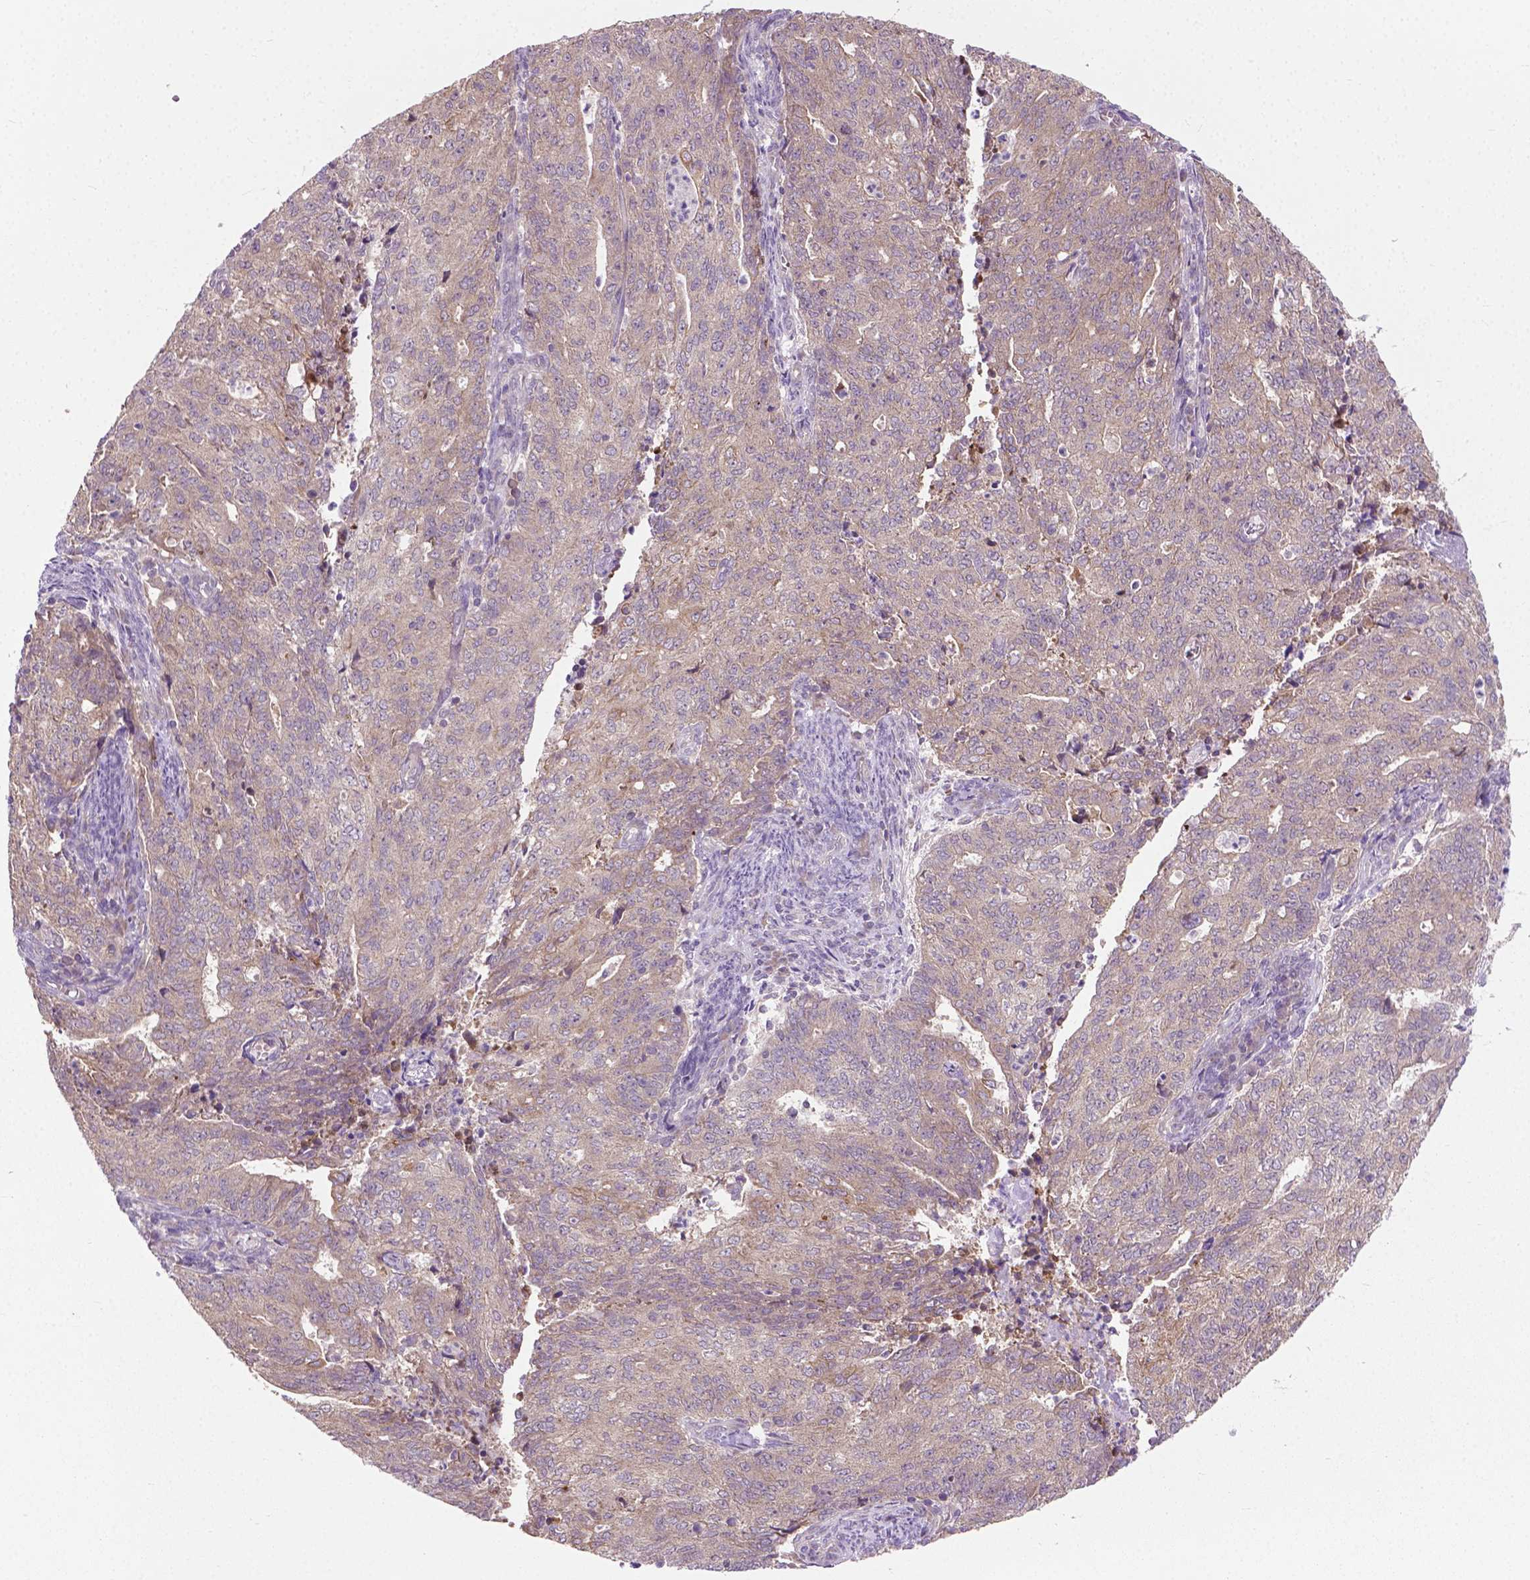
{"staining": {"intensity": "weak", "quantity": "<25%", "location": "cytoplasmic/membranous"}, "tissue": "endometrial cancer", "cell_type": "Tumor cells", "image_type": "cancer", "snomed": [{"axis": "morphology", "description": "Adenocarcinoma, NOS"}, {"axis": "topography", "description": "Endometrium"}], "caption": "Adenocarcinoma (endometrial) stained for a protein using immunohistochemistry (IHC) displays no expression tumor cells.", "gene": "MZT1", "patient": {"sex": "female", "age": 82}}